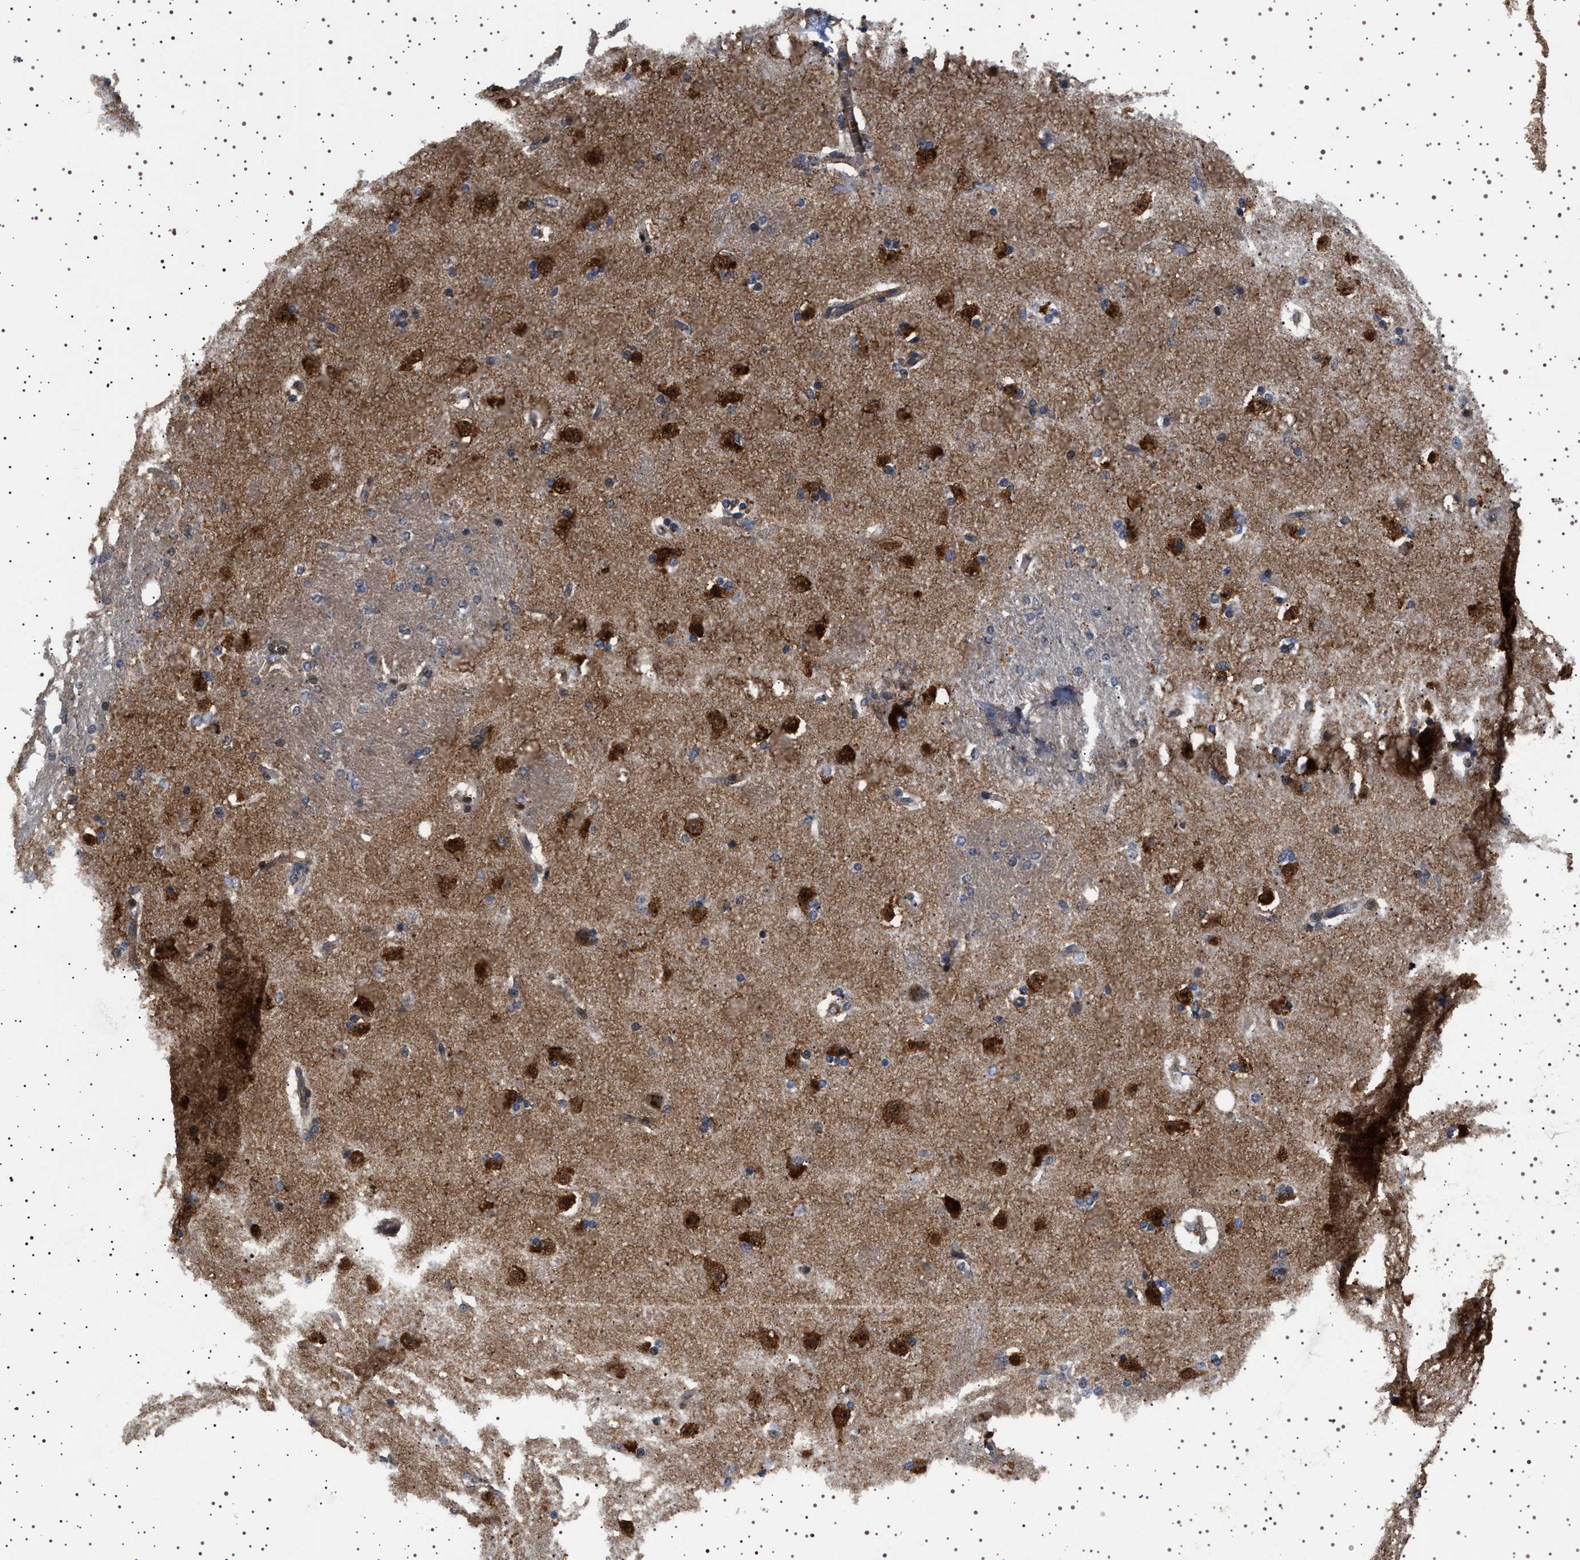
{"staining": {"intensity": "weak", "quantity": "25%-75%", "location": "cytoplasmic/membranous"}, "tissue": "caudate", "cell_type": "Glial cells", "image_type": "normal", "snomed": [{"axis": "morphology", "description": "Normal tissue, NOS"}, {"axis": "topography", "description": "Lateral ventricle wall"}], "caption": "Caudate stained for a protein (brown) demonstrates weak cytoplasmic/membranous positive positivity in approximately 25%-75% of glial cells.", "gene": "GUCY1B1", "patient": {"sex": "female", "age": 19}}